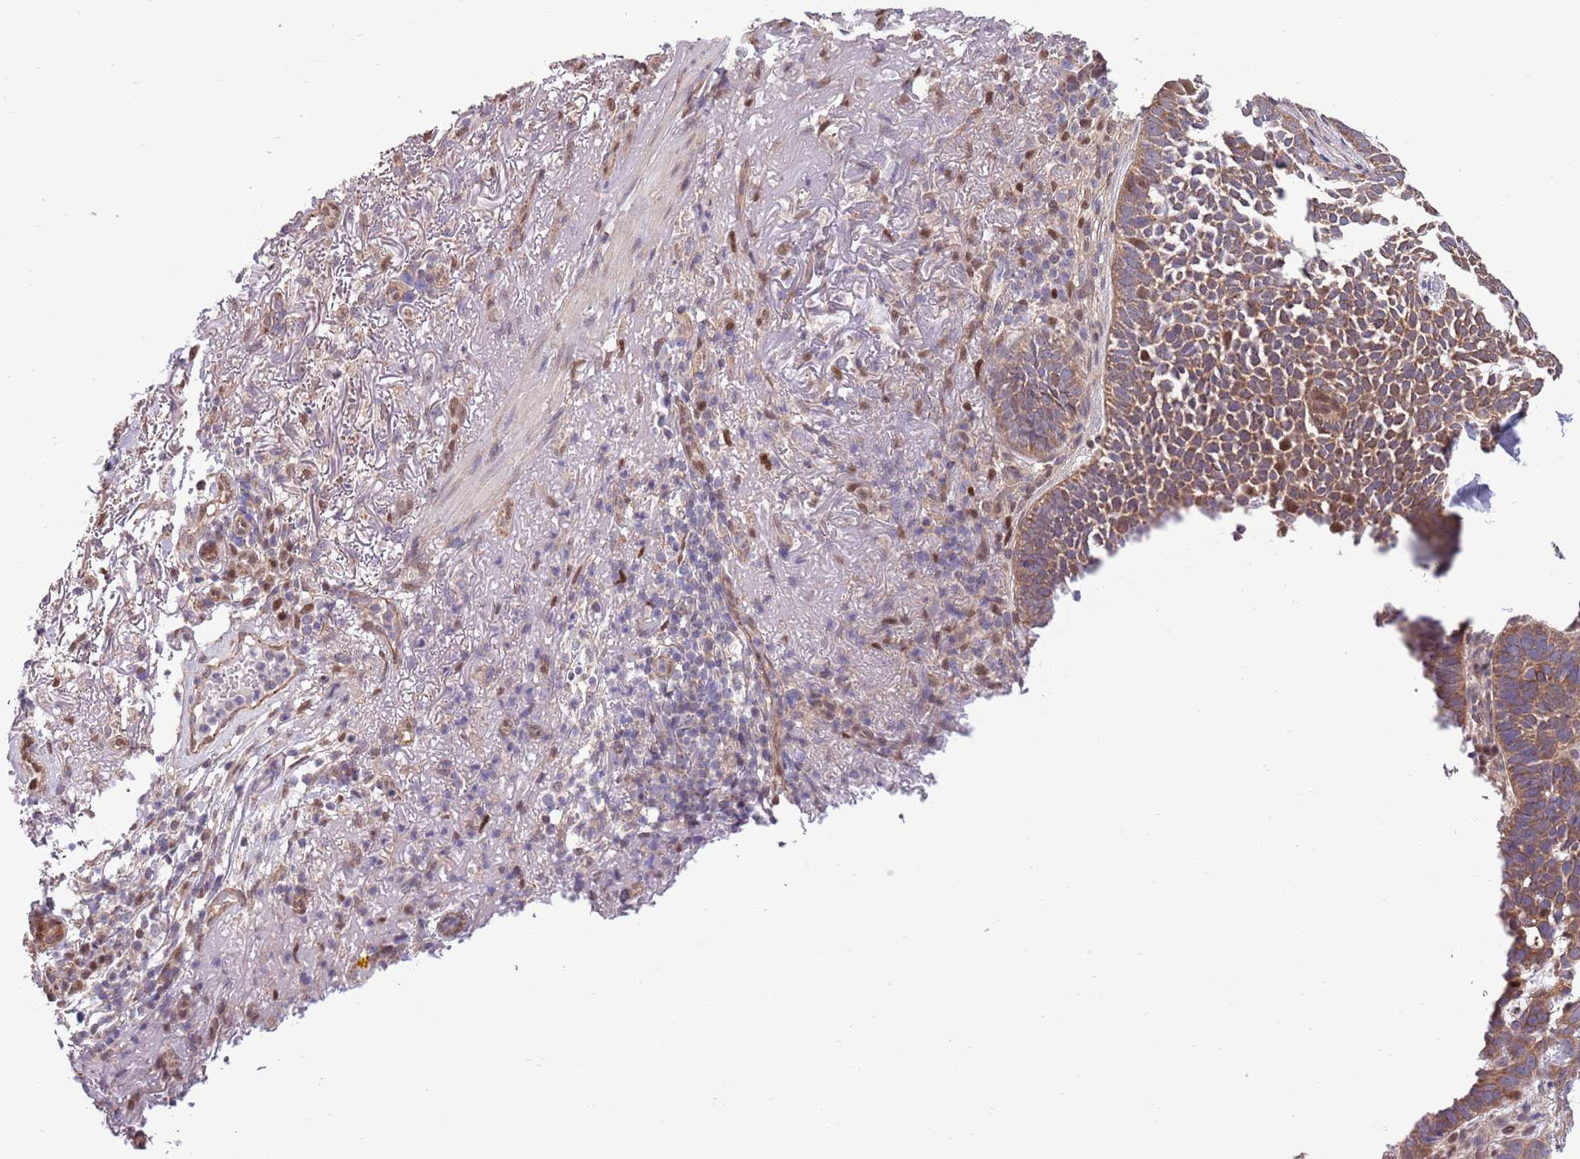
{"staining": {"intensity": "moderate", "quantity": ">75%", "location": "cytoplasmic/membranous"}, "tissue": "skin cancer", "cell_type": "Tumor cells", "image_type": "cancer", "snomed": [{"axis": "morphology", "description": "Basal cell carcinoma"}, {"axis": "topography", "description": "Skin"}], "caption": "Immunohistochemistry photomicrograph of neoplastic tissue: human basal cell carcinoma (skin) stained using immunohistochemistry shows medium levels of moderate protein expression localized specifically in the cytoplasmic/membranous of tumor cells, appearing as a cytoplasmic/membranous brown color.", "gene": "ARL2BP", "patient": {"sex": "female", "age": 78}}